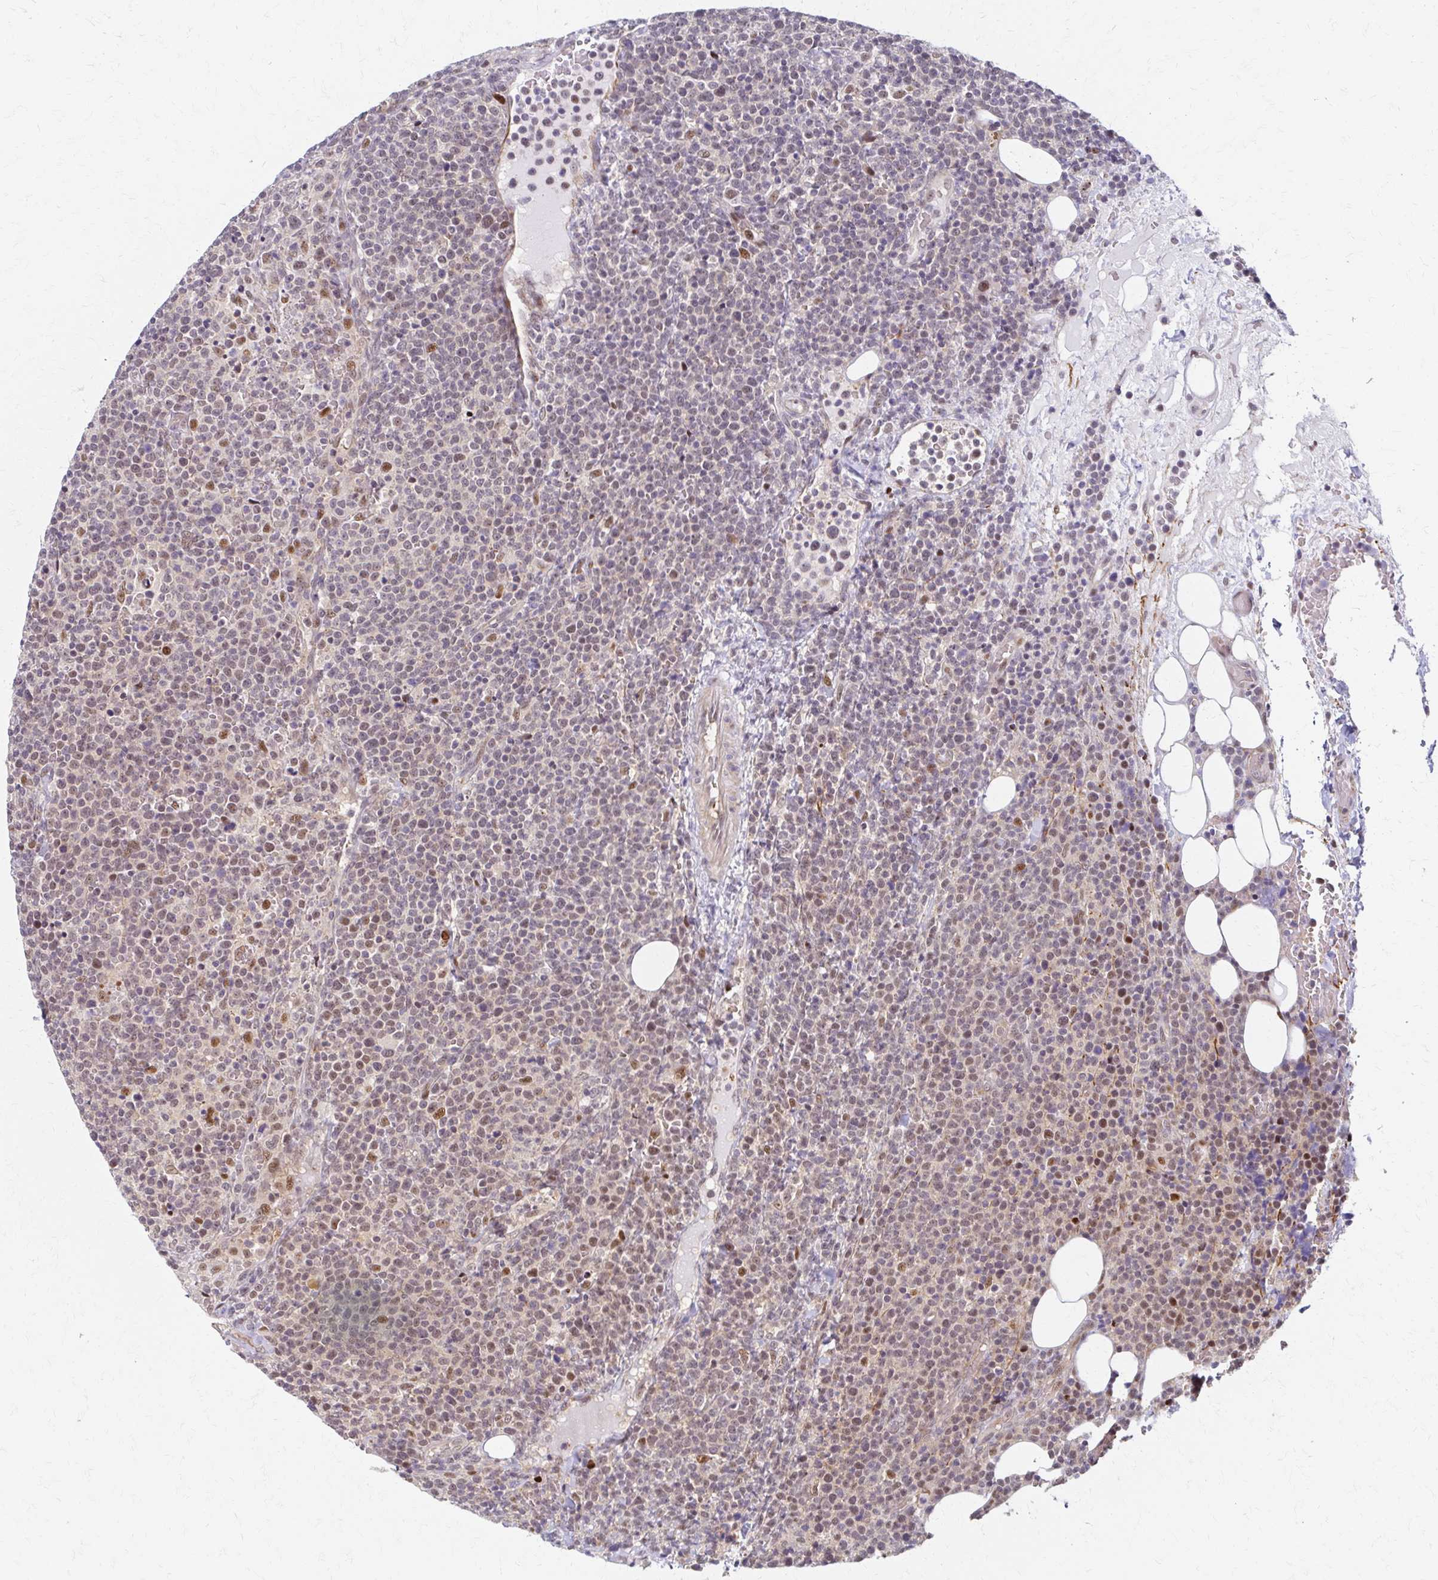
{"staining": {"intensity": "moderate", "quantity": "<25%", "location": "nuclear"}, "tissue": "lymphoma", "cell_type": "Tumor cells", "image_type": "cancer", "snomed": [{"axis": "morphology", "description": "Malignant lymphoma, non-Hodgkin's type, High grade"}, {"axis": "topography", "description": "Lymph node"}], "caption": "Protein expression analysis of lymphoma demonstrates moderate nuclear expression in about <25% of tumor cells.", "gene": "PSMD7", "patient": {"sex": "male", "age": 61}}